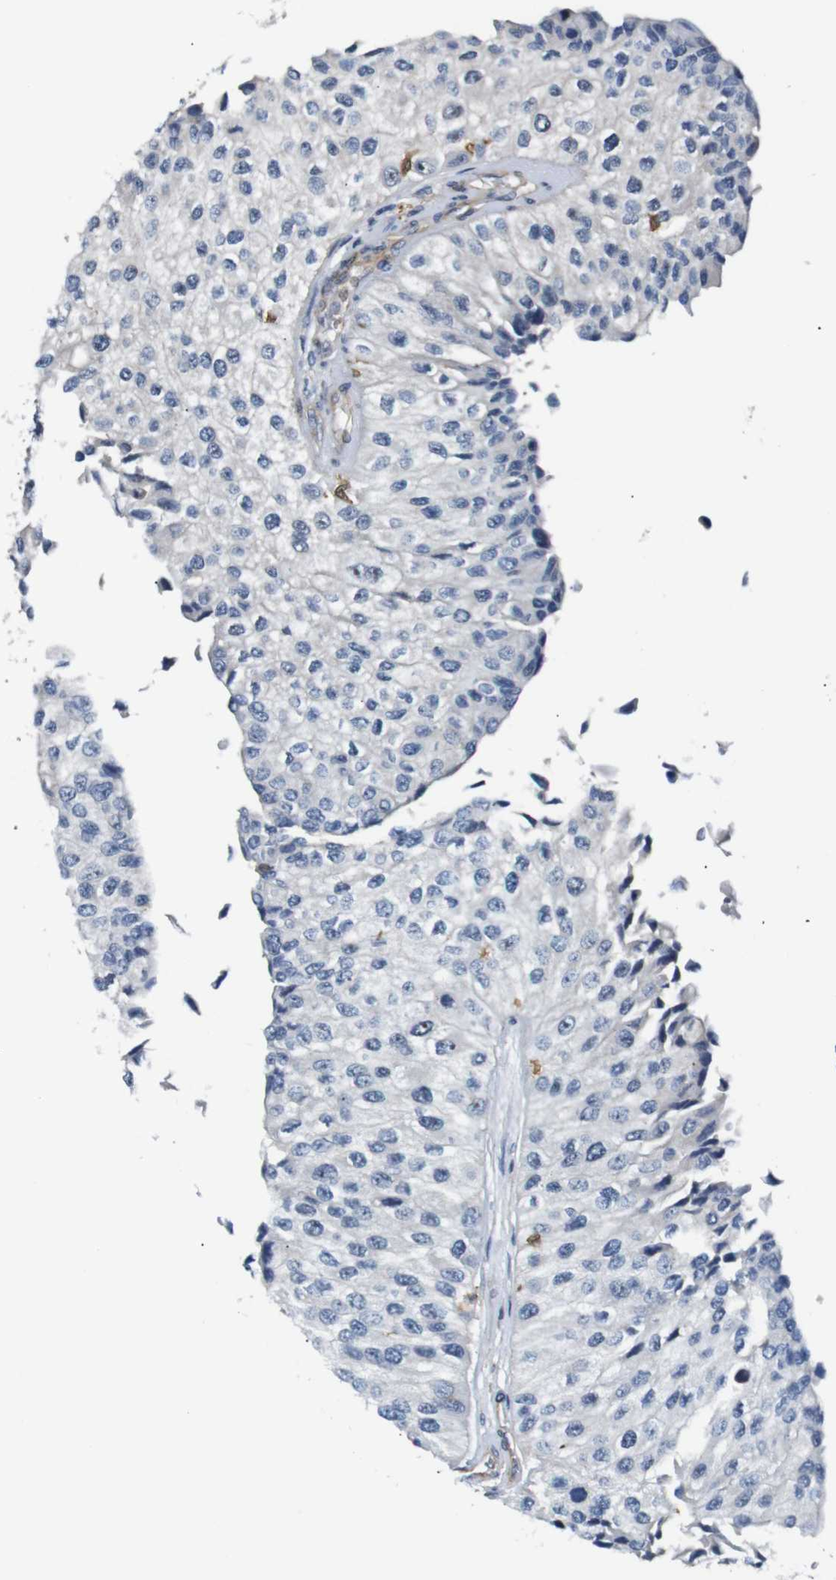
{"staining": {"intensity": "negative", "quantity": "none", "location": "none"}, "tissue": "urothelial cancer", "cell_type": "Tumor cells", "image_type": "cancer", "snomed": [{"axis": "morphology", "description": "Urothelial carcinoma, High grade"}, {"axis": "topography", "description": "Kidney"}, {"axis": "topography", "description": "Urinary bladder"}], "caption": "A high-resolution image shows immunohistochemistry (IHC) staining of urothelial cancer, which displays no significant staining in tumor cells. Brightfield microscopy of immunohistochemistry (IHC) stained with DAB (brown) and hematoxylin (blue), captured at high magnification.", "gene": "PARN", "patient": {"sex": "male", "age": 77}}